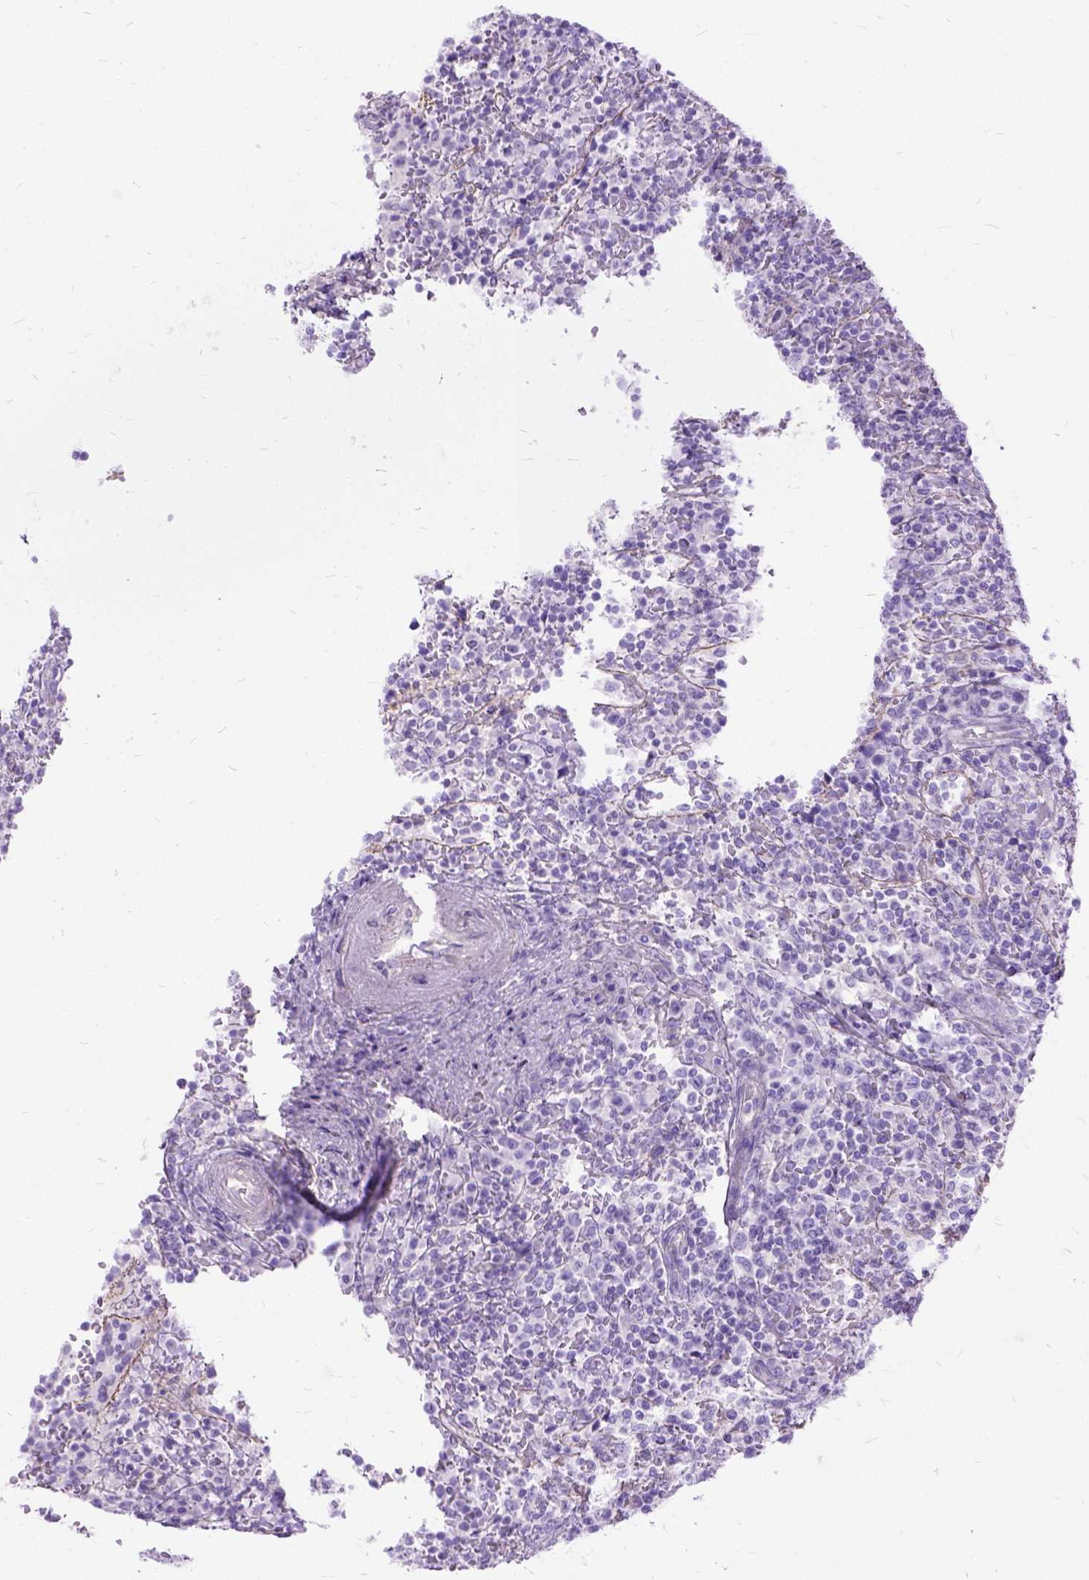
{"staining": {"intensity": "negative", "quantity": "none", "location": "none"}, "tissue": "lymphoma", "cell_type": "Tumor cells", "image_type": "cancer", "snomed": [{"axis": "morphology", "description": "Malignant lymphoma, non-Hodgkin's type, Low grade"}, {"axis": "topography", "description": "Spleen"}], "caption": "Immunohistochemical staining of lymphoma demonstrates no significant staining in tumor cells.", "gene": "ARL9", "patient": {"sex": "male", "age": 62}}